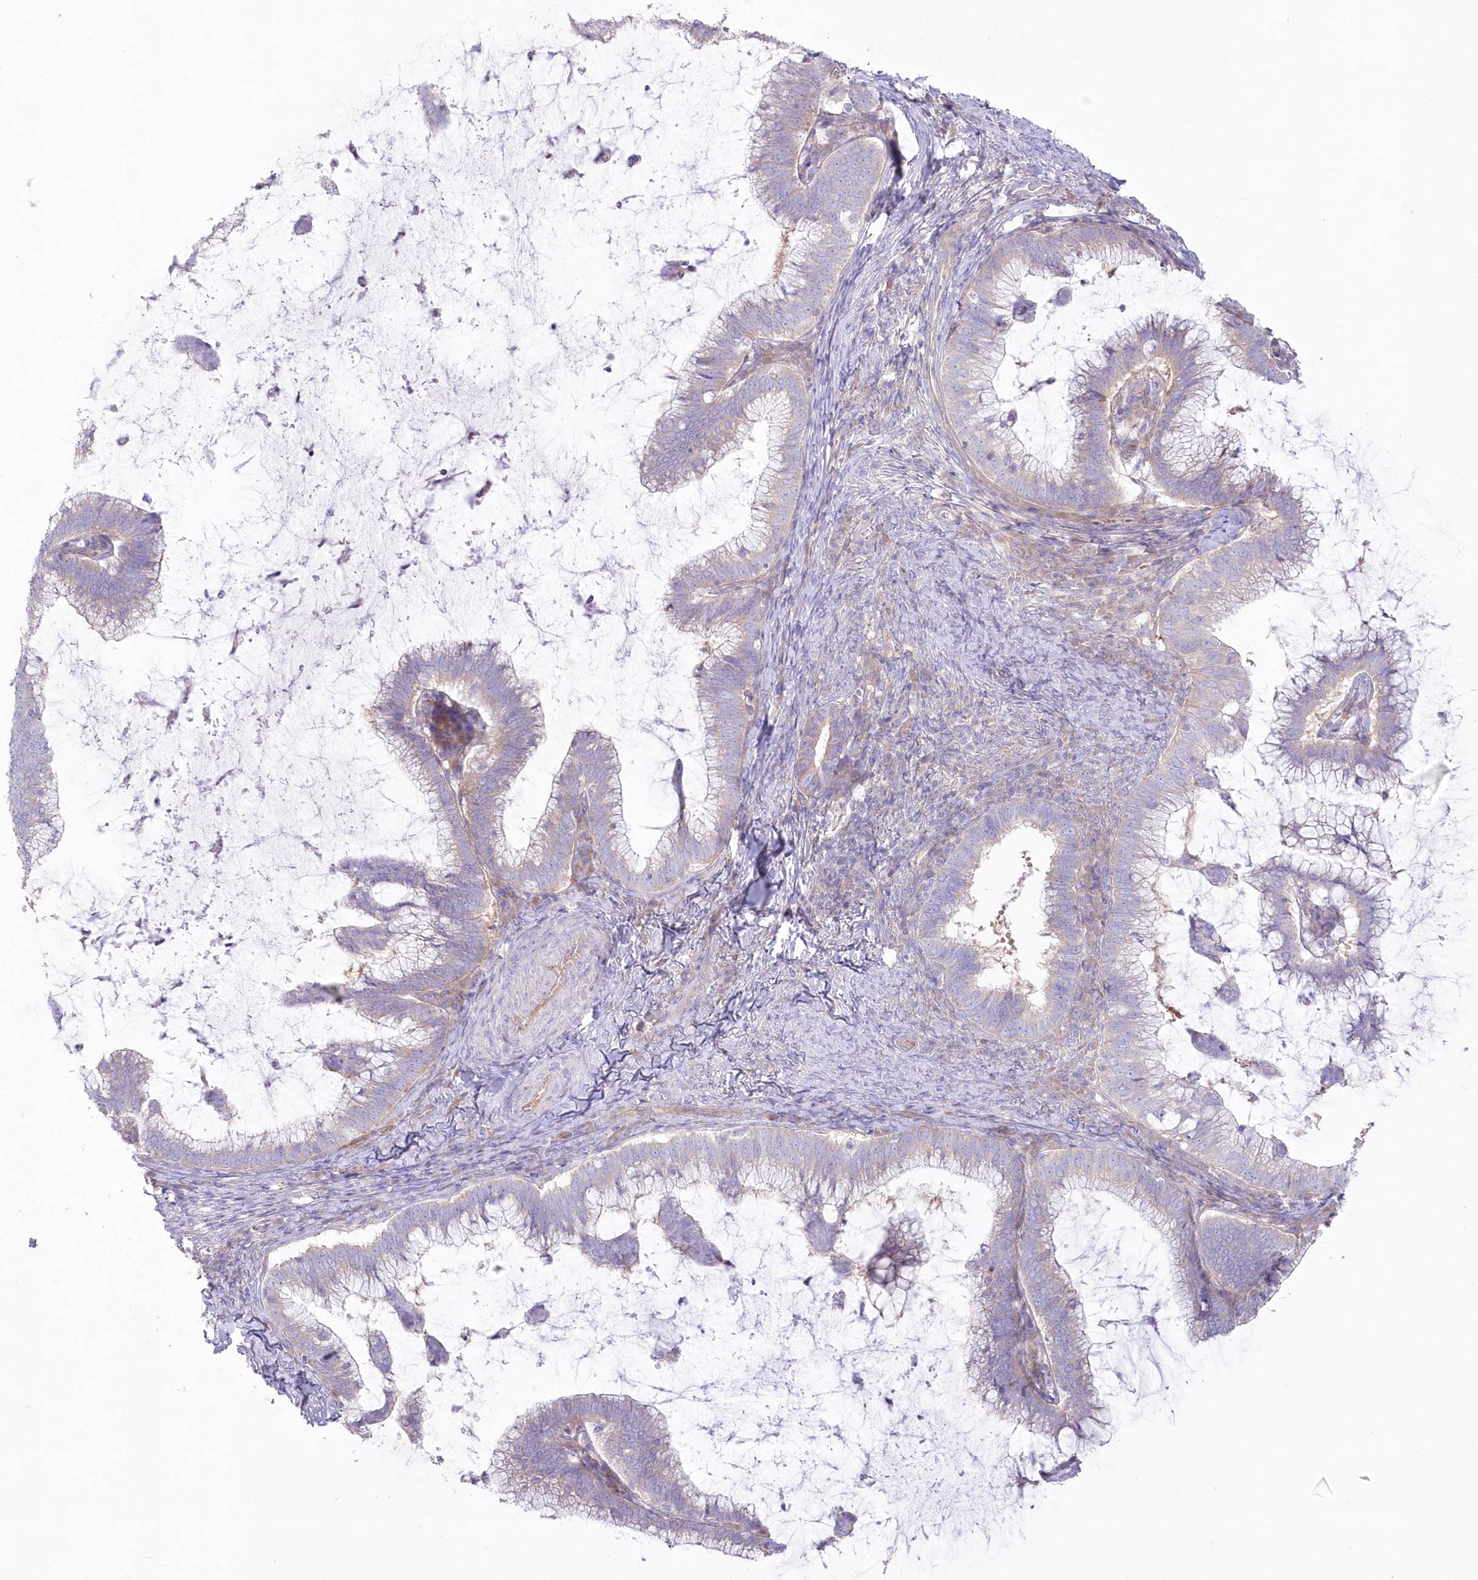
{"staining": {"intensity": "weak", "quantity": "<25%", "location": "cytoplasmic/membranous"}, "tissue": "cervical cancer", "cell_type": "Tumor cells", "image_type": "cancer", "snomed": [{"axis": "morphology", "description": "Adenocarcinoma, NOS"}, {"axis": "topography", "description": "Cervix"}], "caption": "Immunohistochemical staining of human adenocarcinoma (cervical) shows no significant staining in tumor cells.", "gene": "ZNF843", "patient": {"sex": "female", "age": 36}}